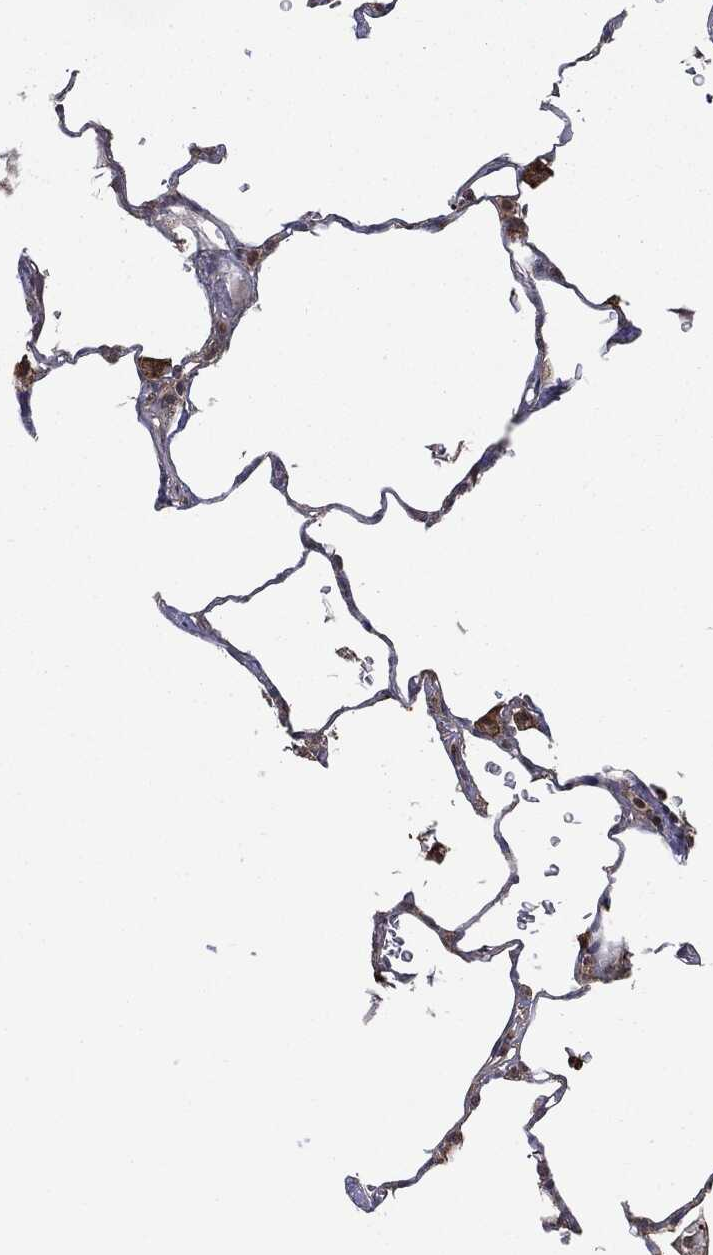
{"staining": {"intensity": "weak", "quantity": "<25%", "location": "nuclear"}, "tissue": "lung", "cell_type": "Alveolar cells", "image_type": "normal", "snomed": [{"axis": "morphology", "description": "Normal tissue, NOS"}, {"axis": "morphology", "description": "Adenocarcinoma, metastatic, NOS"}, {"axis": "topography", "description": "Lung"}], "caption": "This is an immunohistochemistry (IHC) photomicrograph of unremarkable lung. There is no positivity in alveolar cells.", "gene": "GPI", "patient": {"sex": "male", "age": 45}}